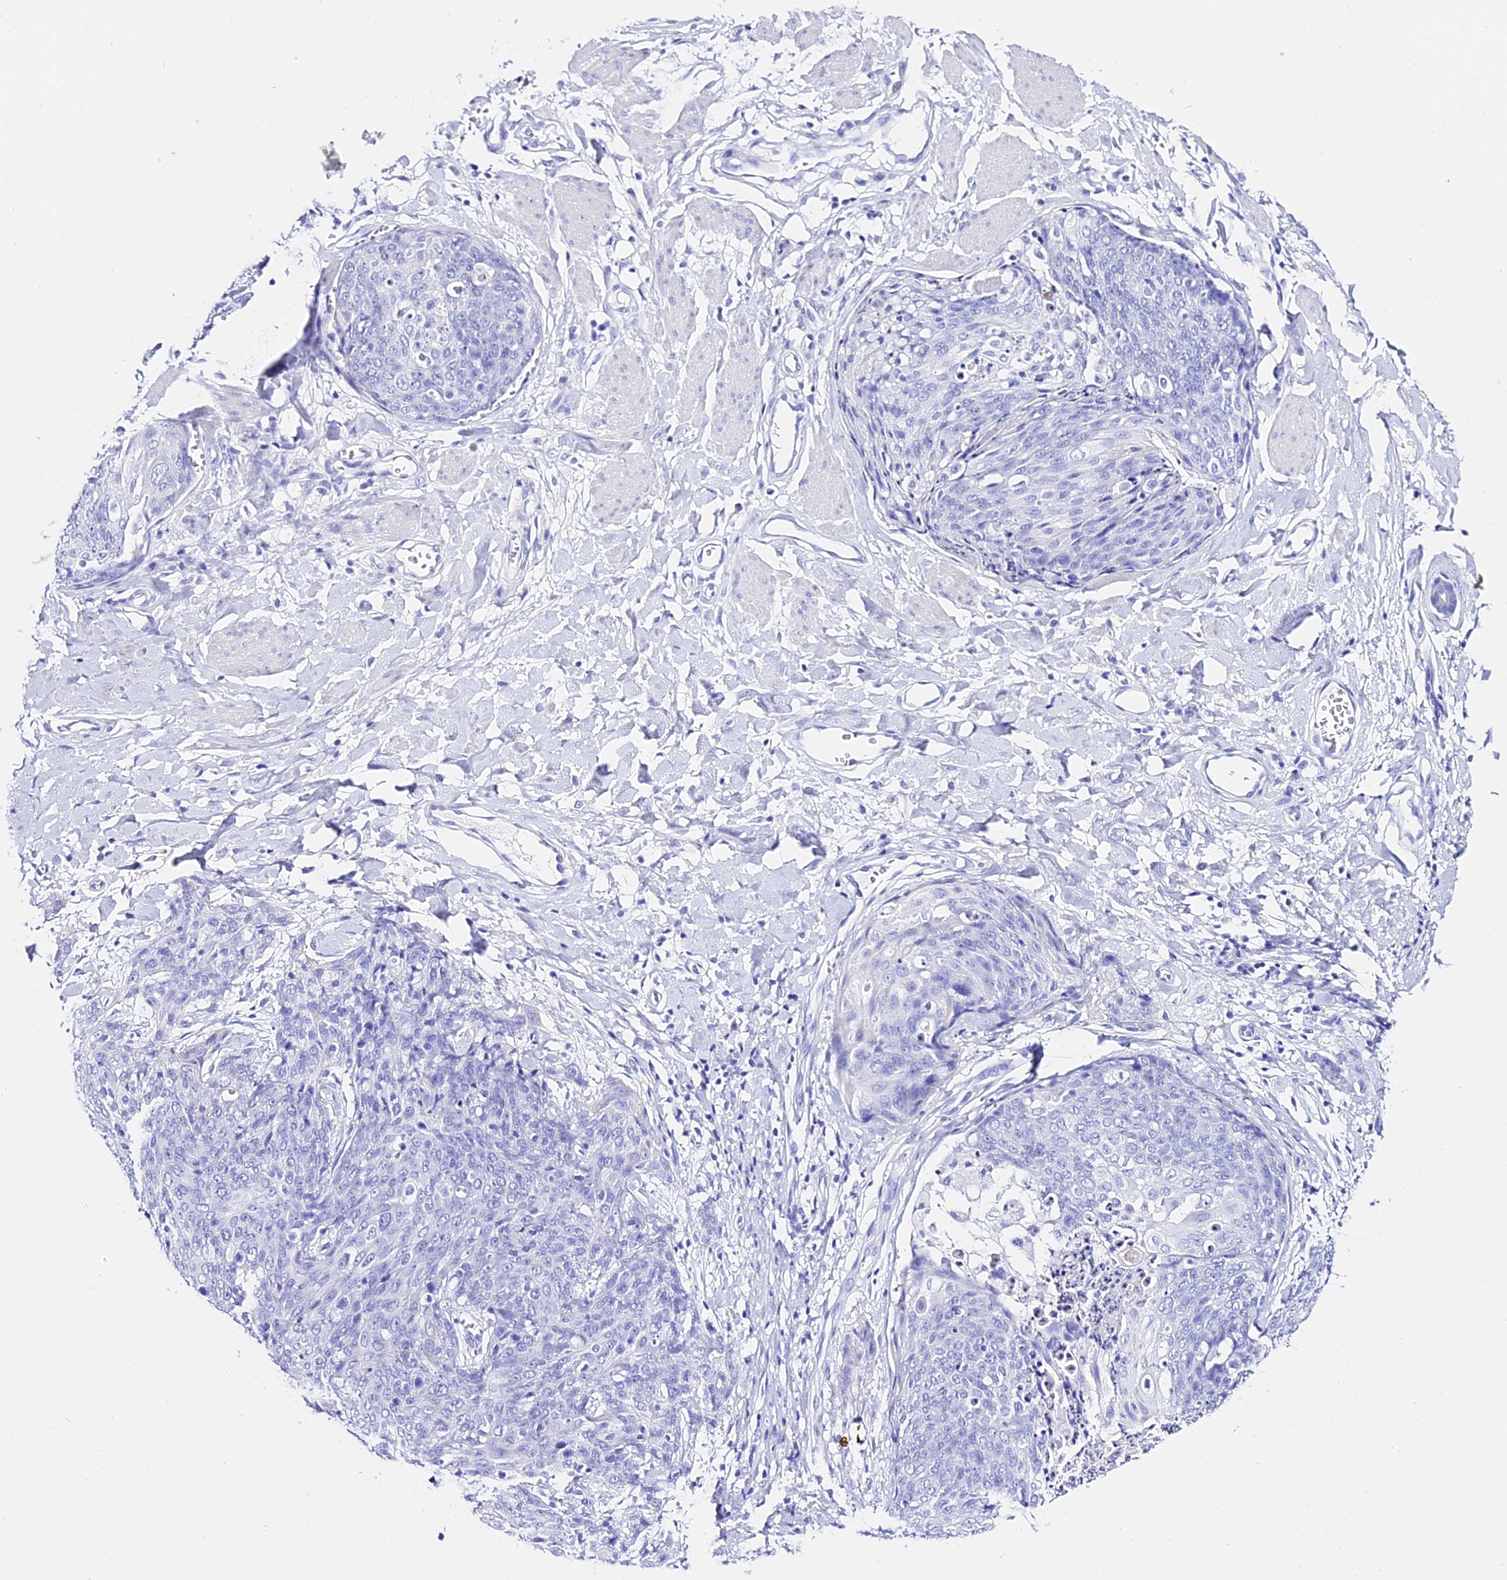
{"staining": {"intensity": "negative", "quantity": "none", "location": "none"}, "tissue": "skin cancer", "cell_type": "Tumor cells", "image_type": "cancer", "snomed": [{"axis": "morphology", "description": "Squamous cell carcinoma, NOS"}, {"axis": "topography", "description": "Skin"}, {"axis": "topography", "description": "Vulva"}], "caption": "IHC histopathology image of skin cancer stained for a protein (brown), which exhibits no staining in tumor cells.", "gene": "TRMT44", "patient": {"sex": "female", "age": 85}}